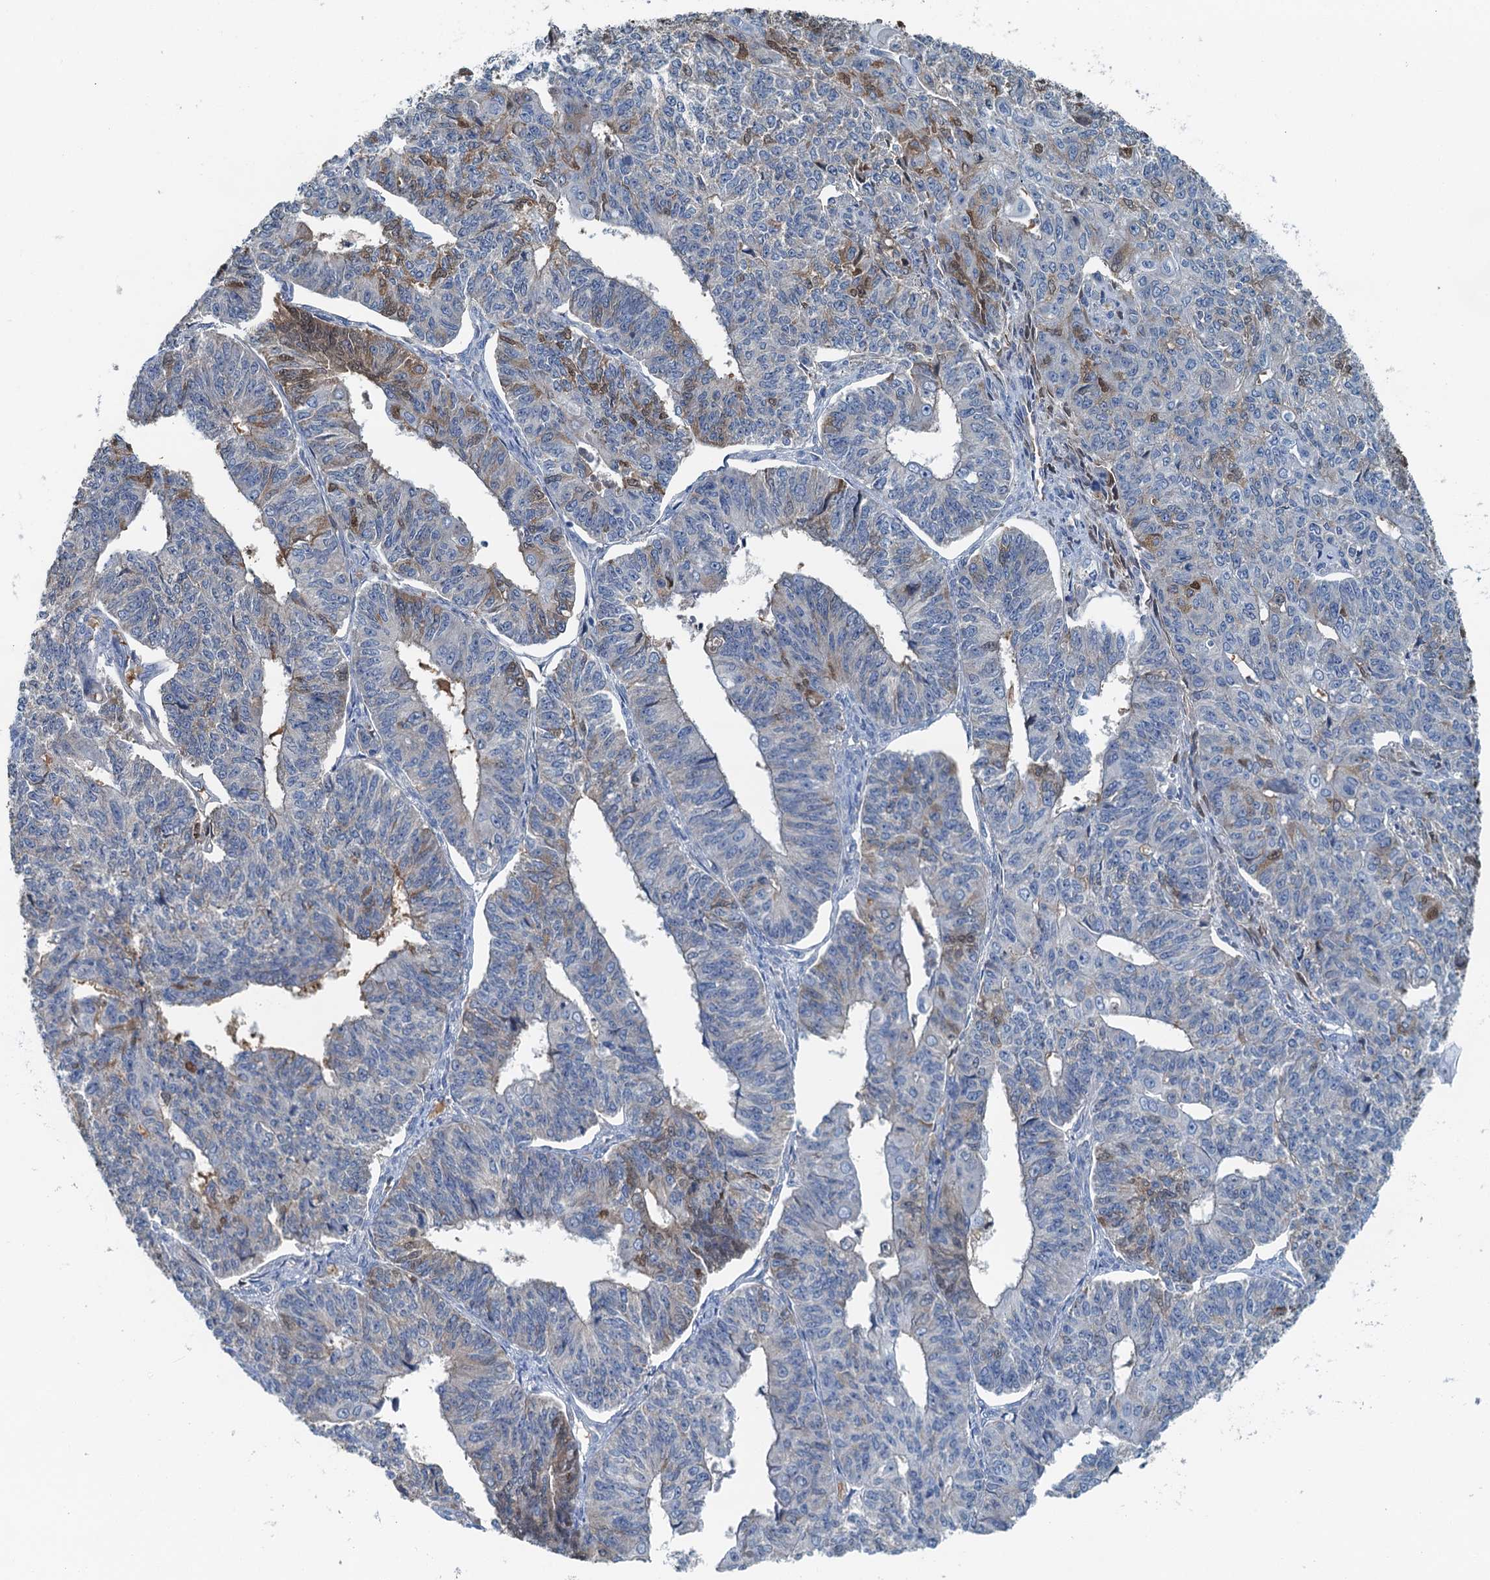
{"staining": {"intensity": "moderate", "quantity": "<25%", "location": "cytoplasmic/membranous"}, "tissue": "endometrial cancer", "cell_type": "Tumor cells", "image_type": "cancer", "snomed": [{"axis": "morphology", "description": "Adenocarcinoma, NOS"}, {"axis": "topography", "description": "Endometrium"}], "caption": "The photomicrograph demonstrates immunohistochemical staining of endometrial cancer (adenocarcinoma). There is moderate cytoplasmic/membranous positivity is identified in about <25% of tumor cells.", "gene": "LSM14B", "patient": {"sex": "female", "age": 32}}